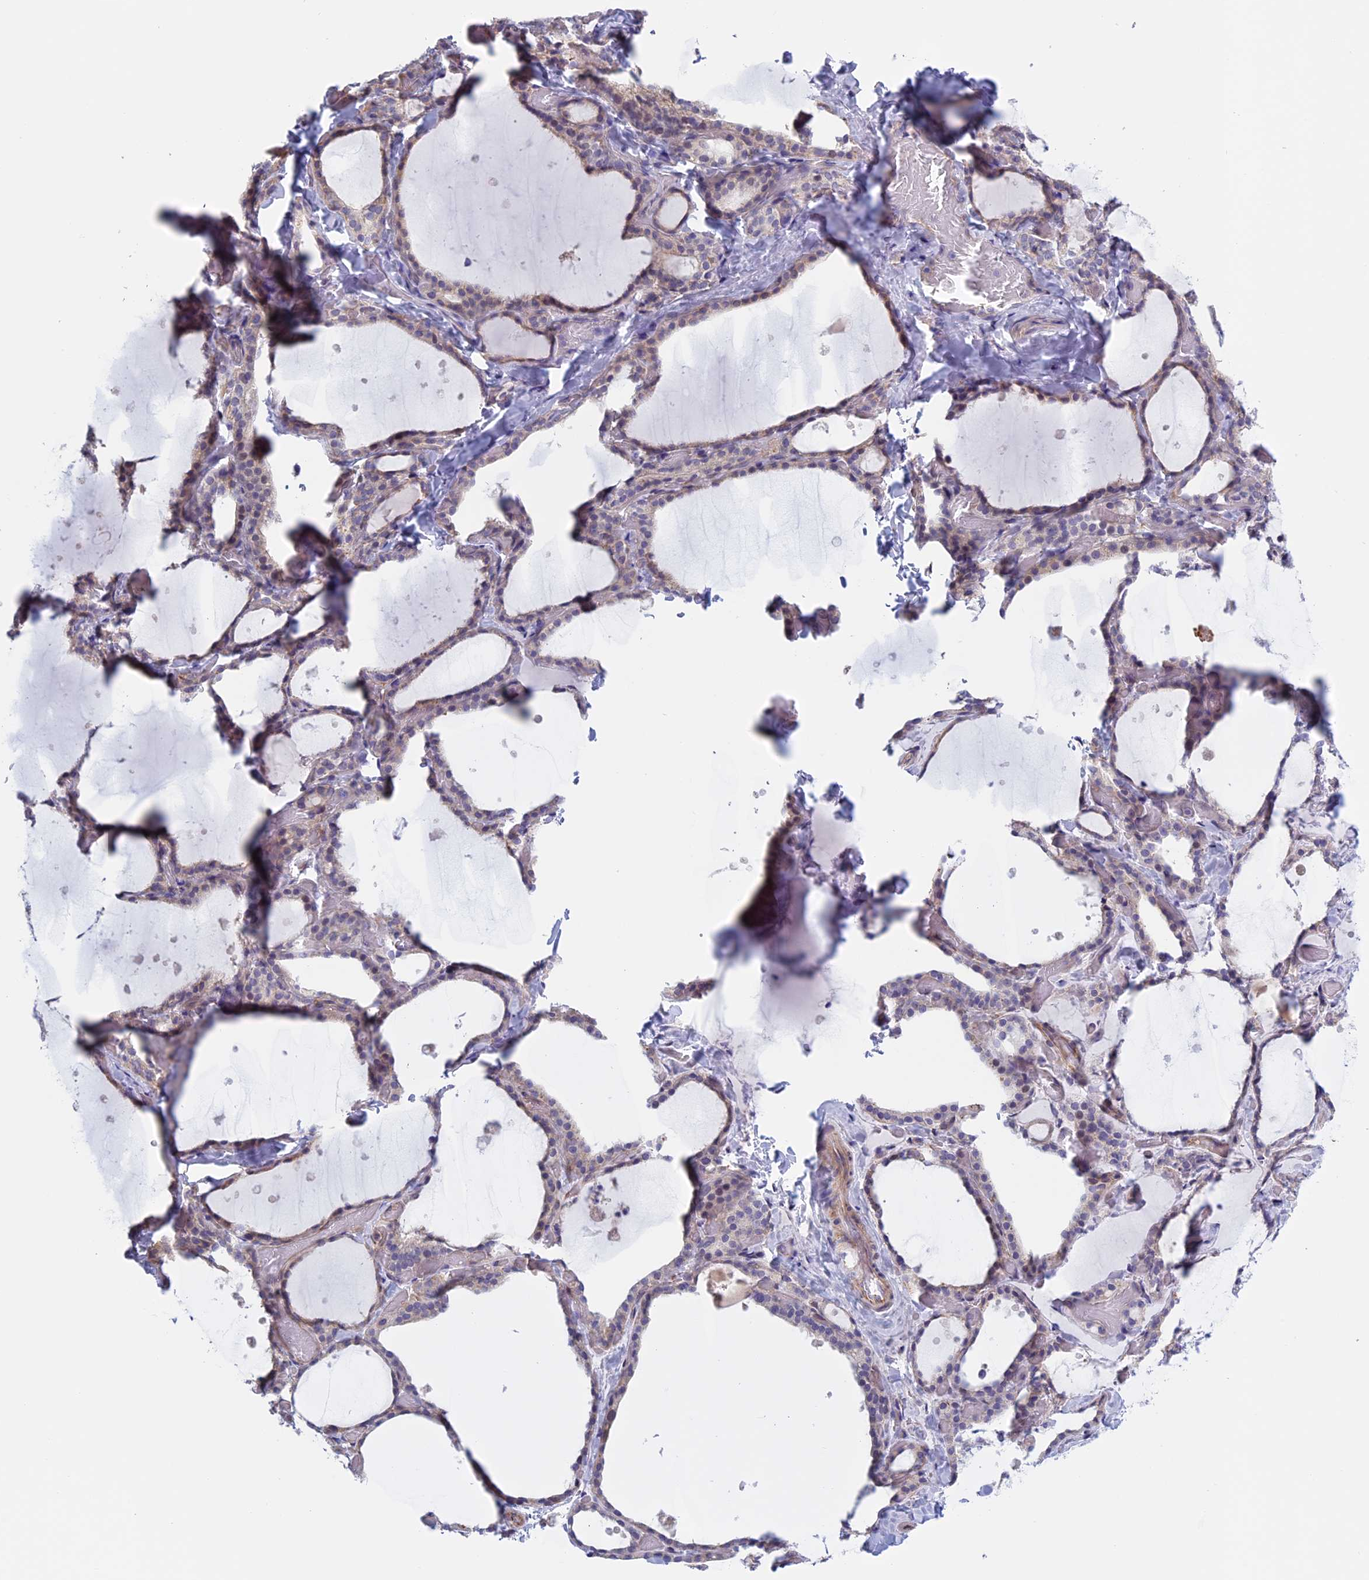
{"staining": {"intensity": "weak", "quantity": "<25%", "location": "cytoplasmic/membranous"}, "tissue": "thyroid gland", "cell_type": "Glandular cells", "image_type": "normal", "snomed": [{"axis": "morphology", "description": "Normal tissue, NOS"}, {"axis": "topography", "description": "Thyroid gland"}], "caption": "Immunohistochemical staining of unremarkable human thyroid gland displays no significant expression in glandular cells. The staining was performed using DAB to visualize the protein expression in brown, while the nuclei were stained in blue with hematoxylin (Magnification: 20x).", "gene": "BCL2L10", "patient": {"sex": "female", "age": 44}}